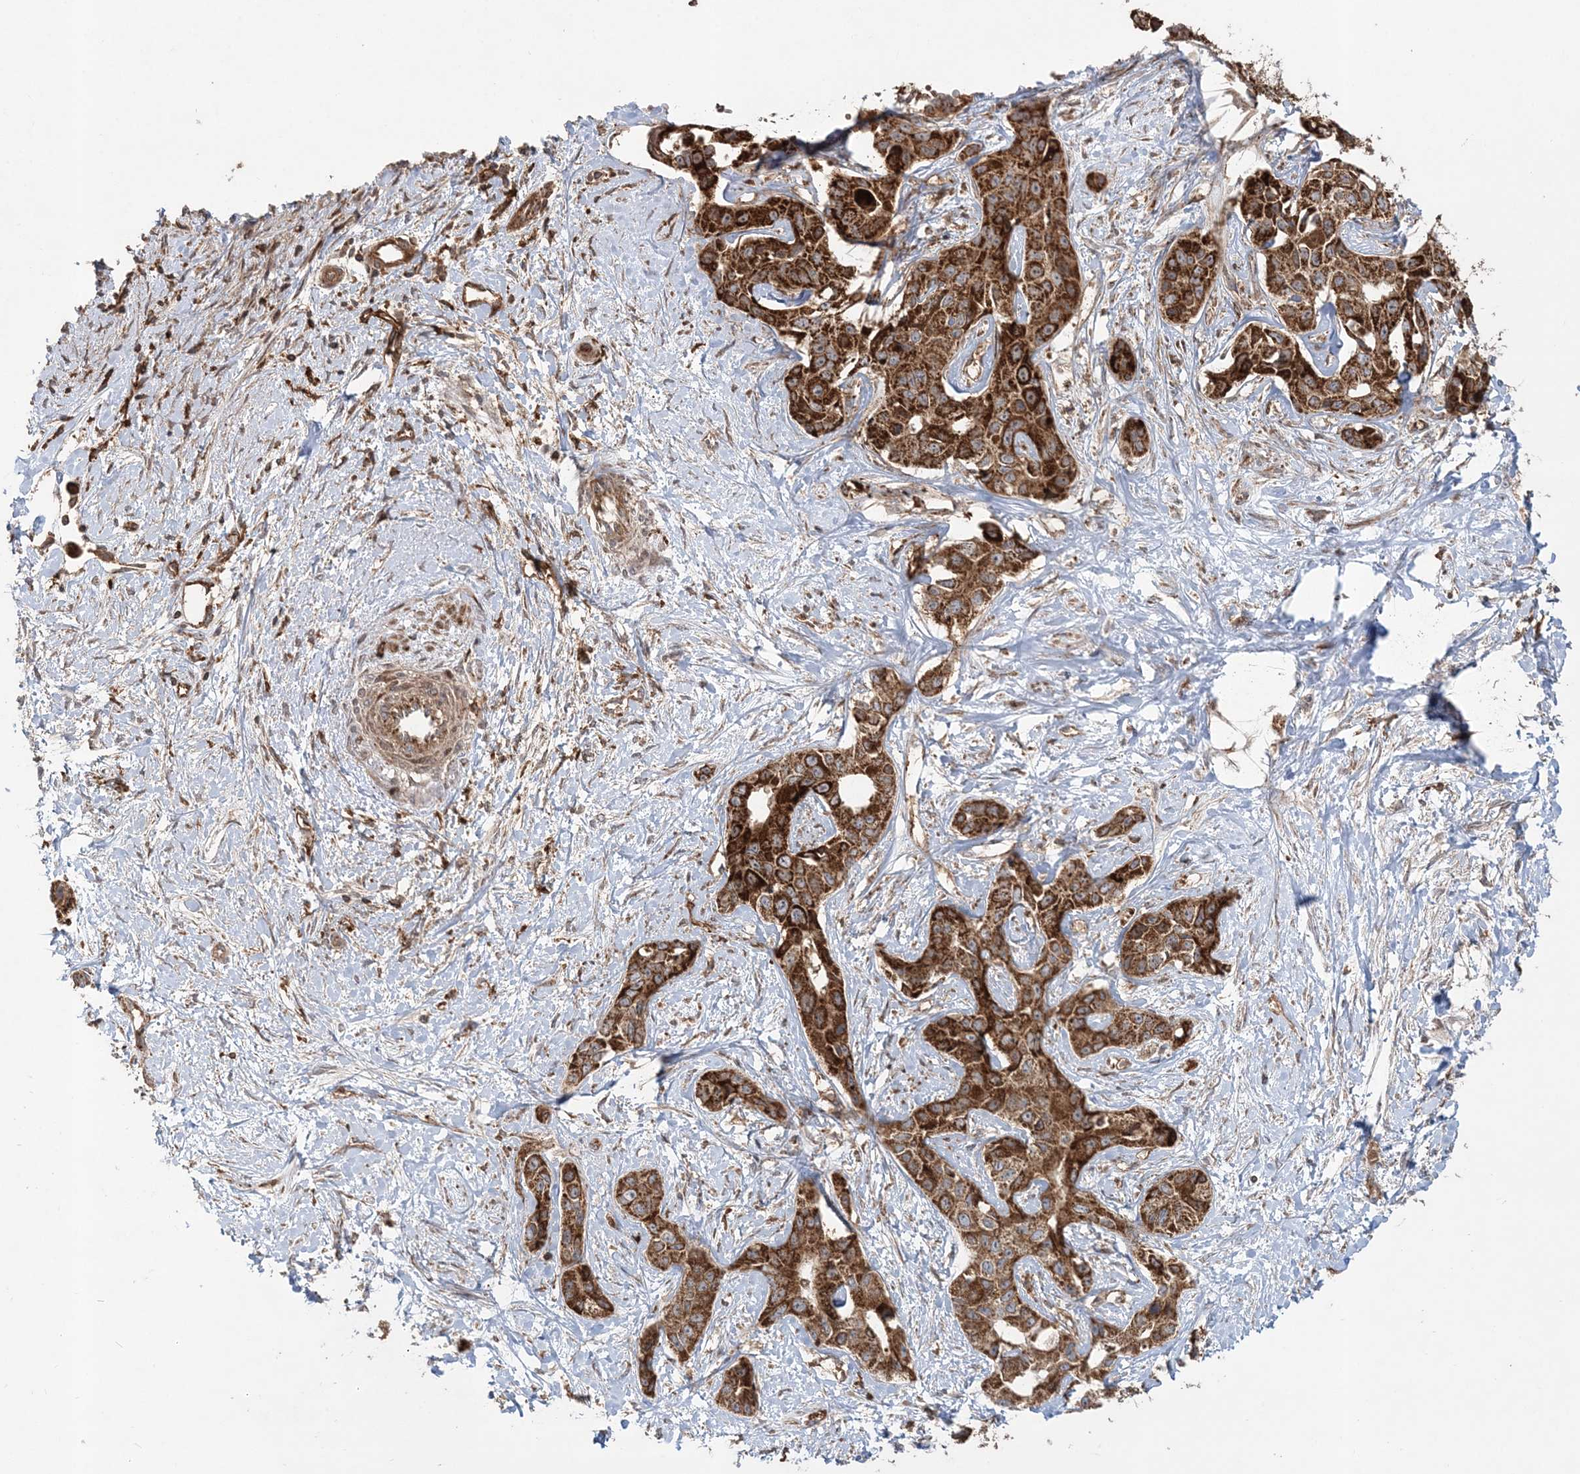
{"staining": {"intensity": "strong", "quantity": ">75%", "location": "cytoplasmic/membranous"}, "tissue": "liver cancer", "cell_type": "Tumor cells", "image_type": "cancer", "snomed": [{"axis": "morphology", "description": "Cholangiocarcinoma"}, {"axis": "topography", "description": "Liver"}], "caption": "A photomicrograph of human liver cancer (cholangiocarcinoma) stained for a protein shows strong cytoplasmic/membranous brown staining in tumor cells.", "gene": "LRPPRC", "patient": {"sex": "male", "age": 59}}